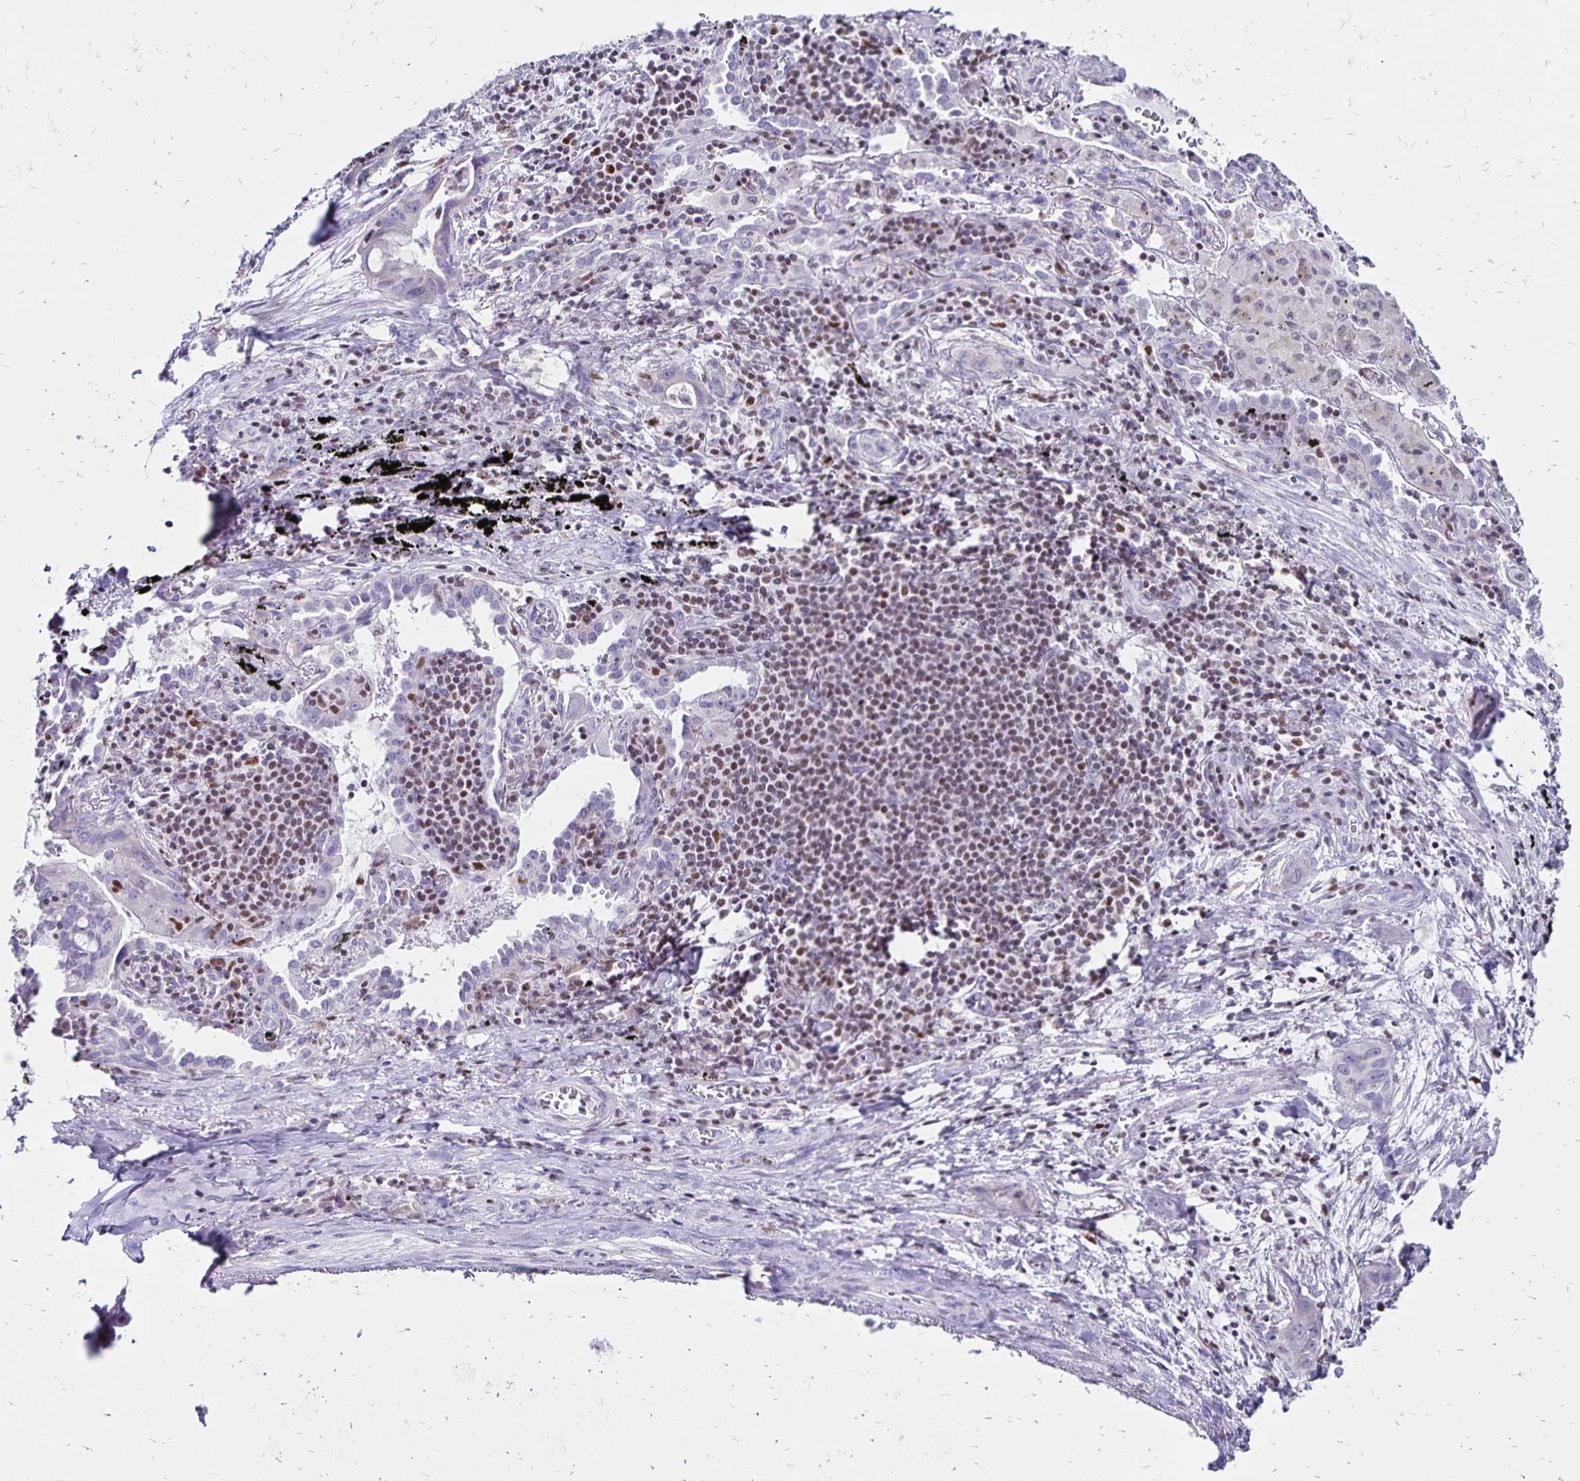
{"staining": {"intensity": "negative", "quantity": "none", "location": "none"}, "tissue": "lung cancer", "cell_type": "Tumor cells", "image_type": "cancer", "snomed": [{"axis": "morphology", "description": "Adenocarcinoma, NOS"}, {"axis": "topography", "description": "Lung"}], "caption": "IHC of human adenocarcinoma (lung) demonstrates no positivity in tumor cells.", "gene": "IKZF1", "patient": {"sex": "male", "age": 65}}